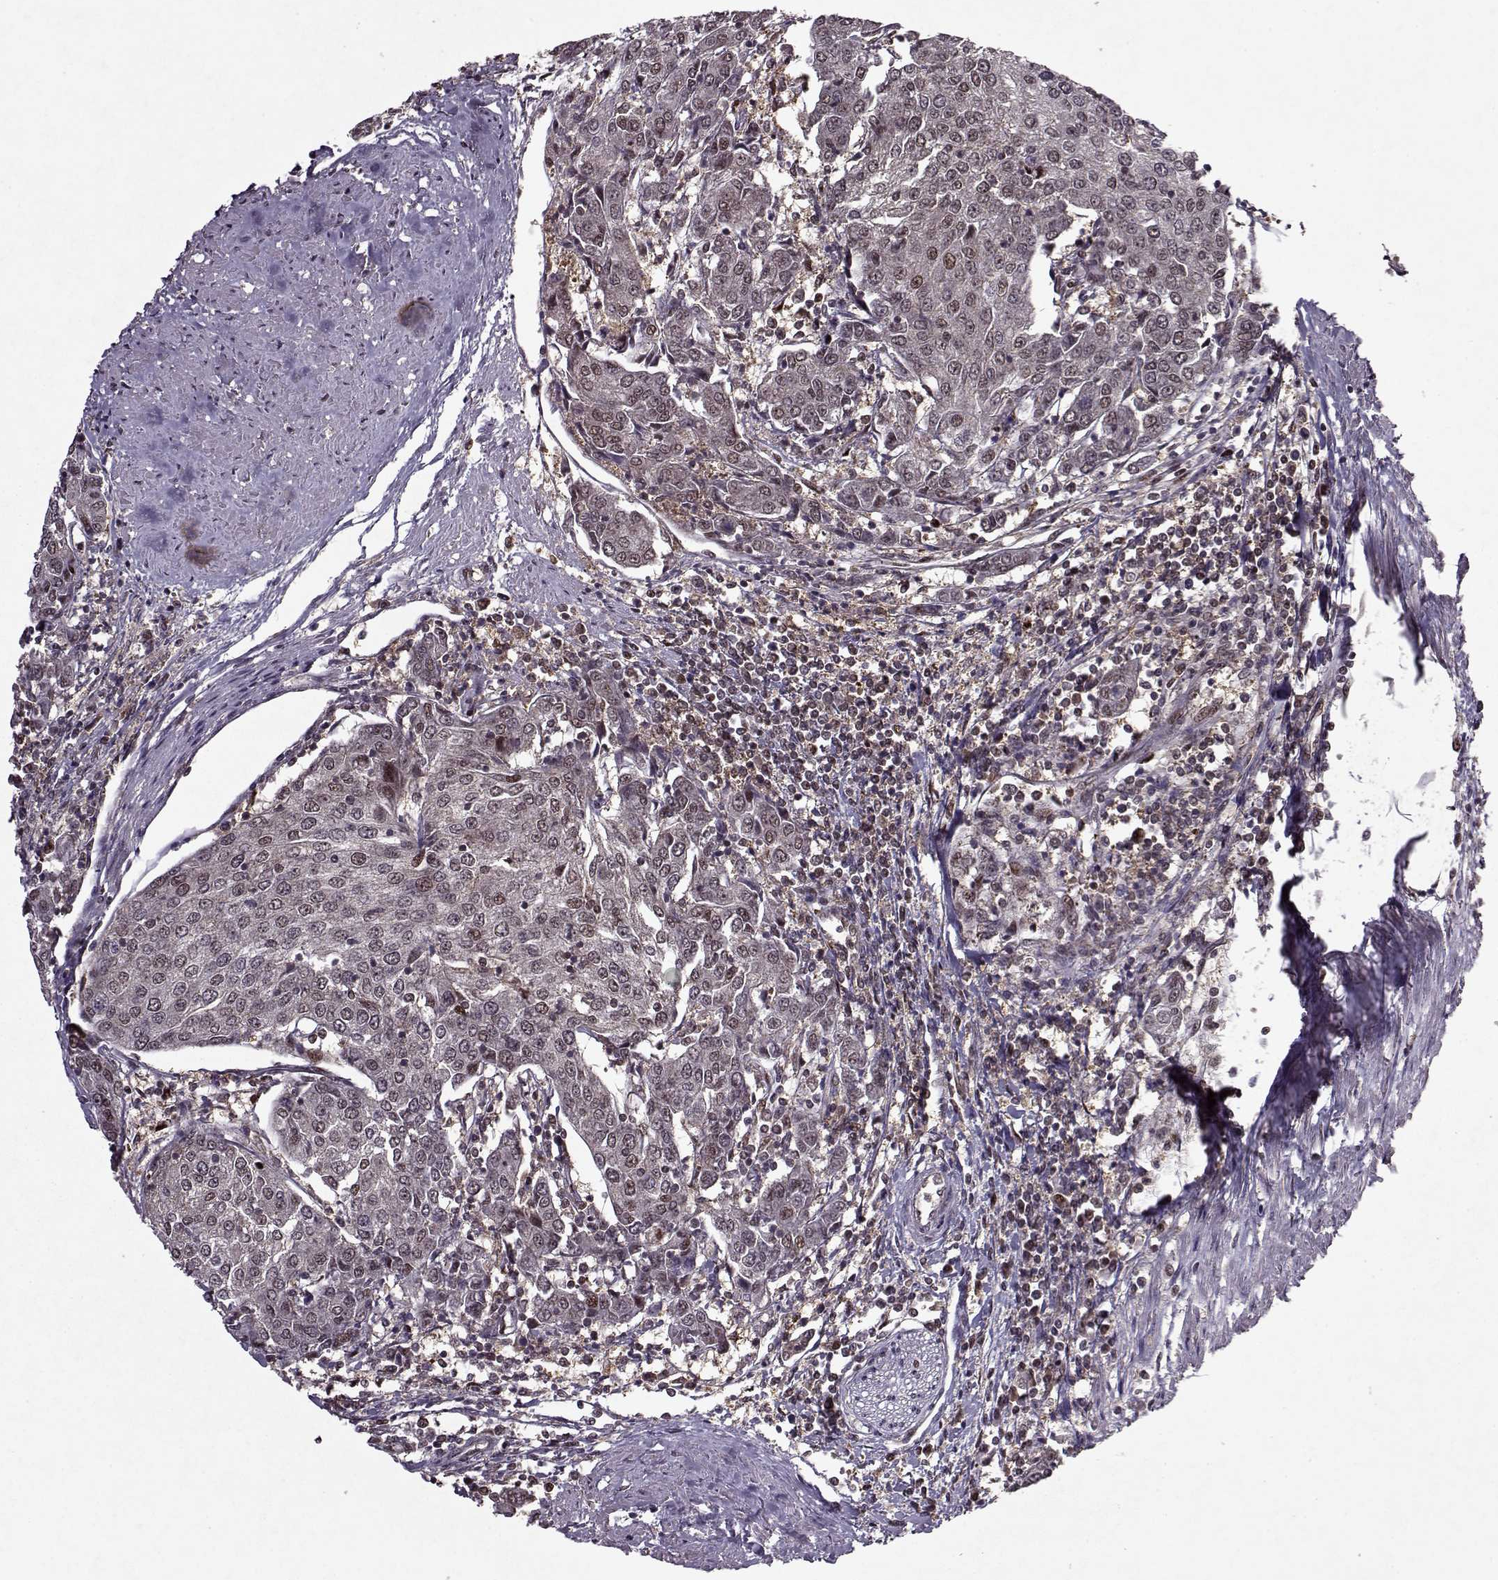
{"staining": {"intensity": "weak", "quantity": "<25%", "location": "nuclear"}, "tissue": "urothelial cancer", "cell_type": "Tumor cells", "image_type": "cancer", "snomed": [{"axis": "morphology", "description": "Urothelial carcinoma, High grade"}, {"axis": "topography", "description": "Urinary bladder"}], "caption": "Tumor cells are negative for protein expression in human urothelial cancer.", "gene": "PSMA7", "patient": {"sex": "female", "age": 85}}